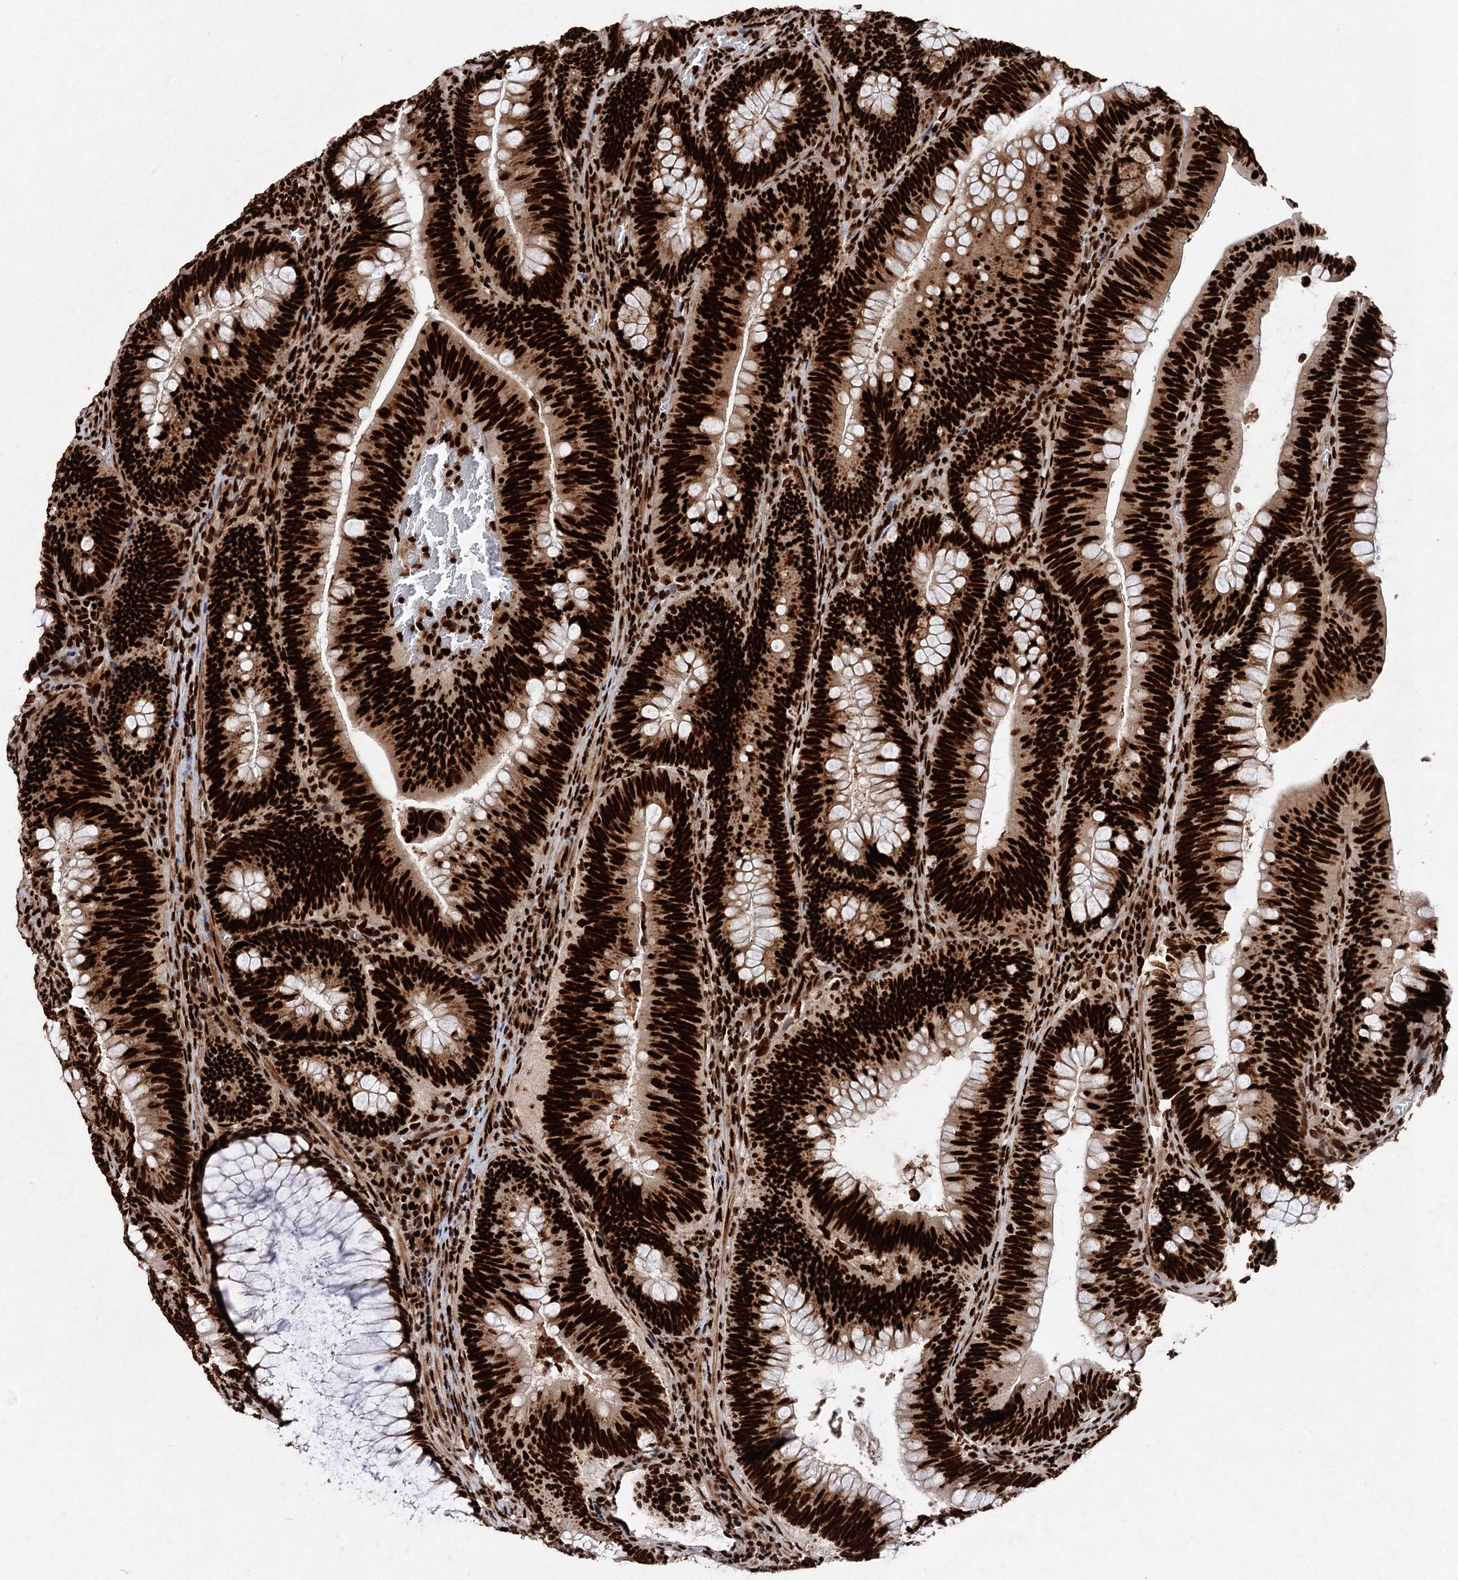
{"staining": {"intensity": "strong", "quantity": ">75%", "location": "nuclear"}, "tissue": "colorectal cancer", "cell_type": "Tumor cells", "image_type": "cancer", "snomed": [{"axis": "morphology", "description": "Normal tissue, NOS"}, {"axis": "topography", "description": "Colon"}], "caption": "Approximately >75% of tumor cells in colorectal cancer exhibit strong nuclear protein expression as visualized by brown immunohistochemical staining.", "gene": "MATR3", "patient": {"sex": "female", "age": 82}}